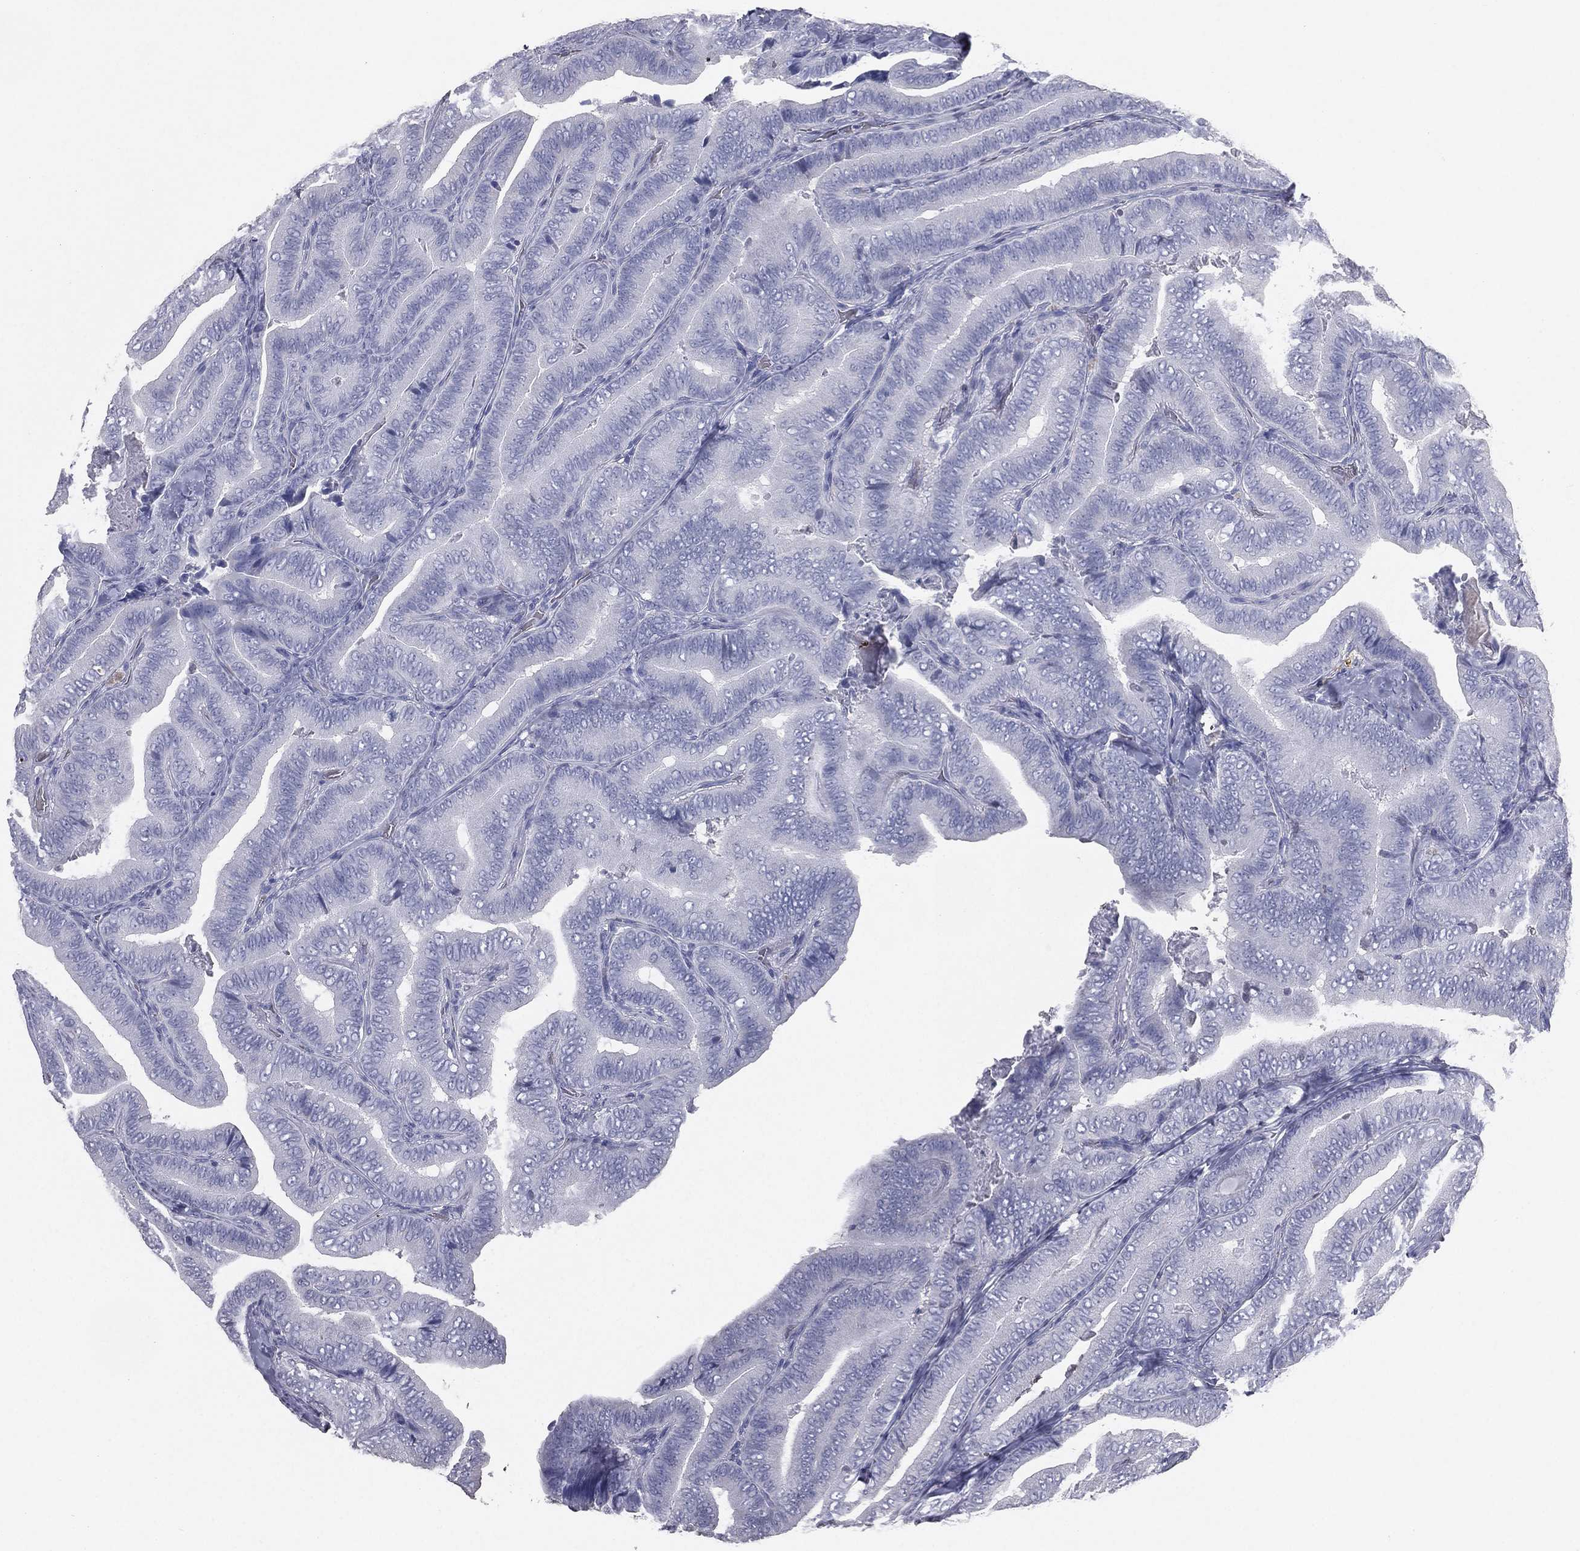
{"staining": {"intensity": "negative", "quantity": "none", "location": "none"}, "tissue": "thyroid cancer", "cell_type": "Tumor cells", "image_type": "cancer", "snomed": [{"axis": "morphology", "description": "Papillary adenocarcinoma, NOS"}, {"axis": "topography", "description": "Thyroid gland"}], "caption": "The IHC micrograph has no significant positivity in tumor cells of thyroid cancer tissue.", "gene": "ESX1", "patient": {"sex": "male", "age": 61}}